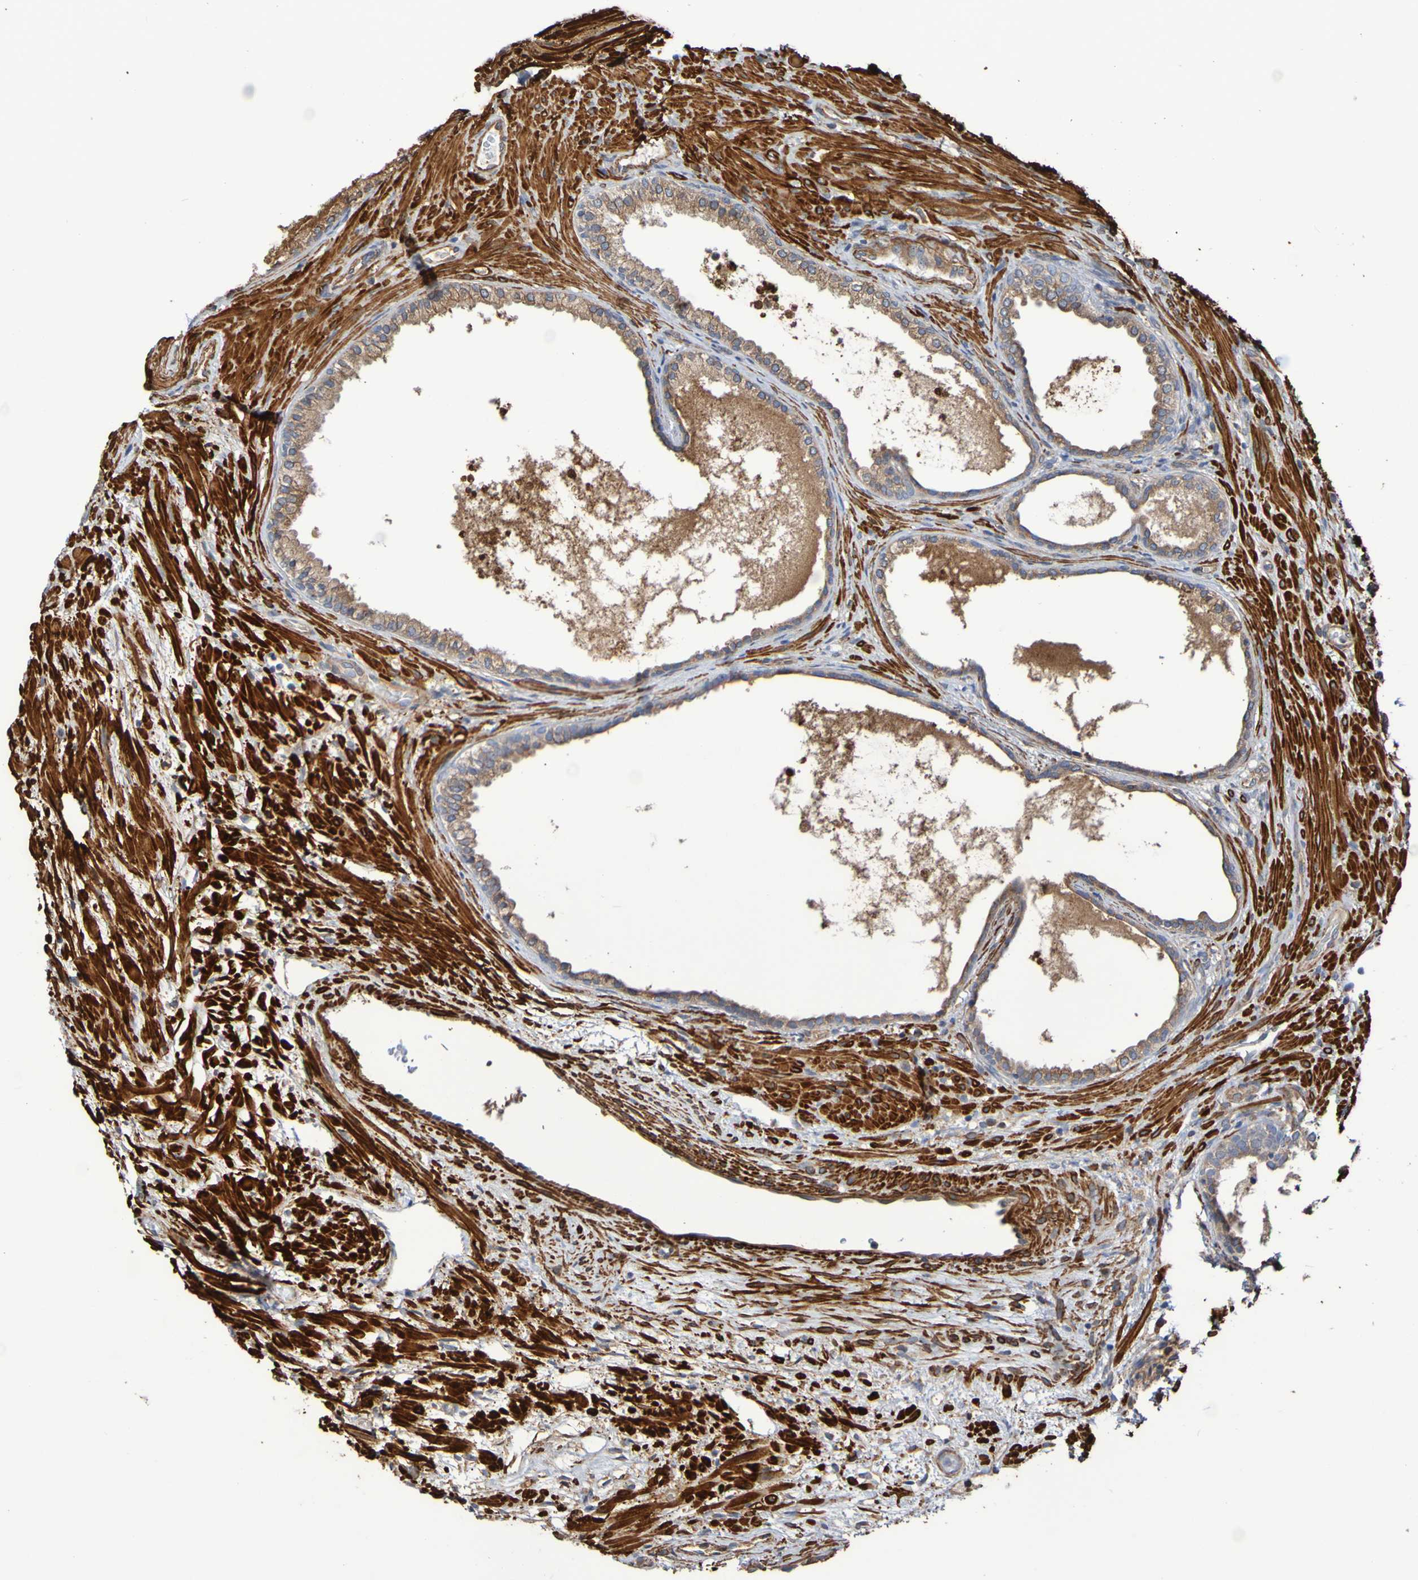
{"staining": {"intensity": "moderate", "quantity": ">75%", "location": "cytoplasmic/membranous"}, "tissue": "prostate", "cell_type": "Glandular cells", "image_type": "normal", "snomed": [{"axis": "morphology", "description": "Normal tissue, NOS"}, {"axis": "topography", "description": "Prostate"}], "caption": "Immunohistochemistry of normal prostate shows medium levels of moderate cytoplasmic/membranous expression in about >75% of glandular cells.", "gene": "RAB11A", "patient": {"sex": "male", "age": 76}}